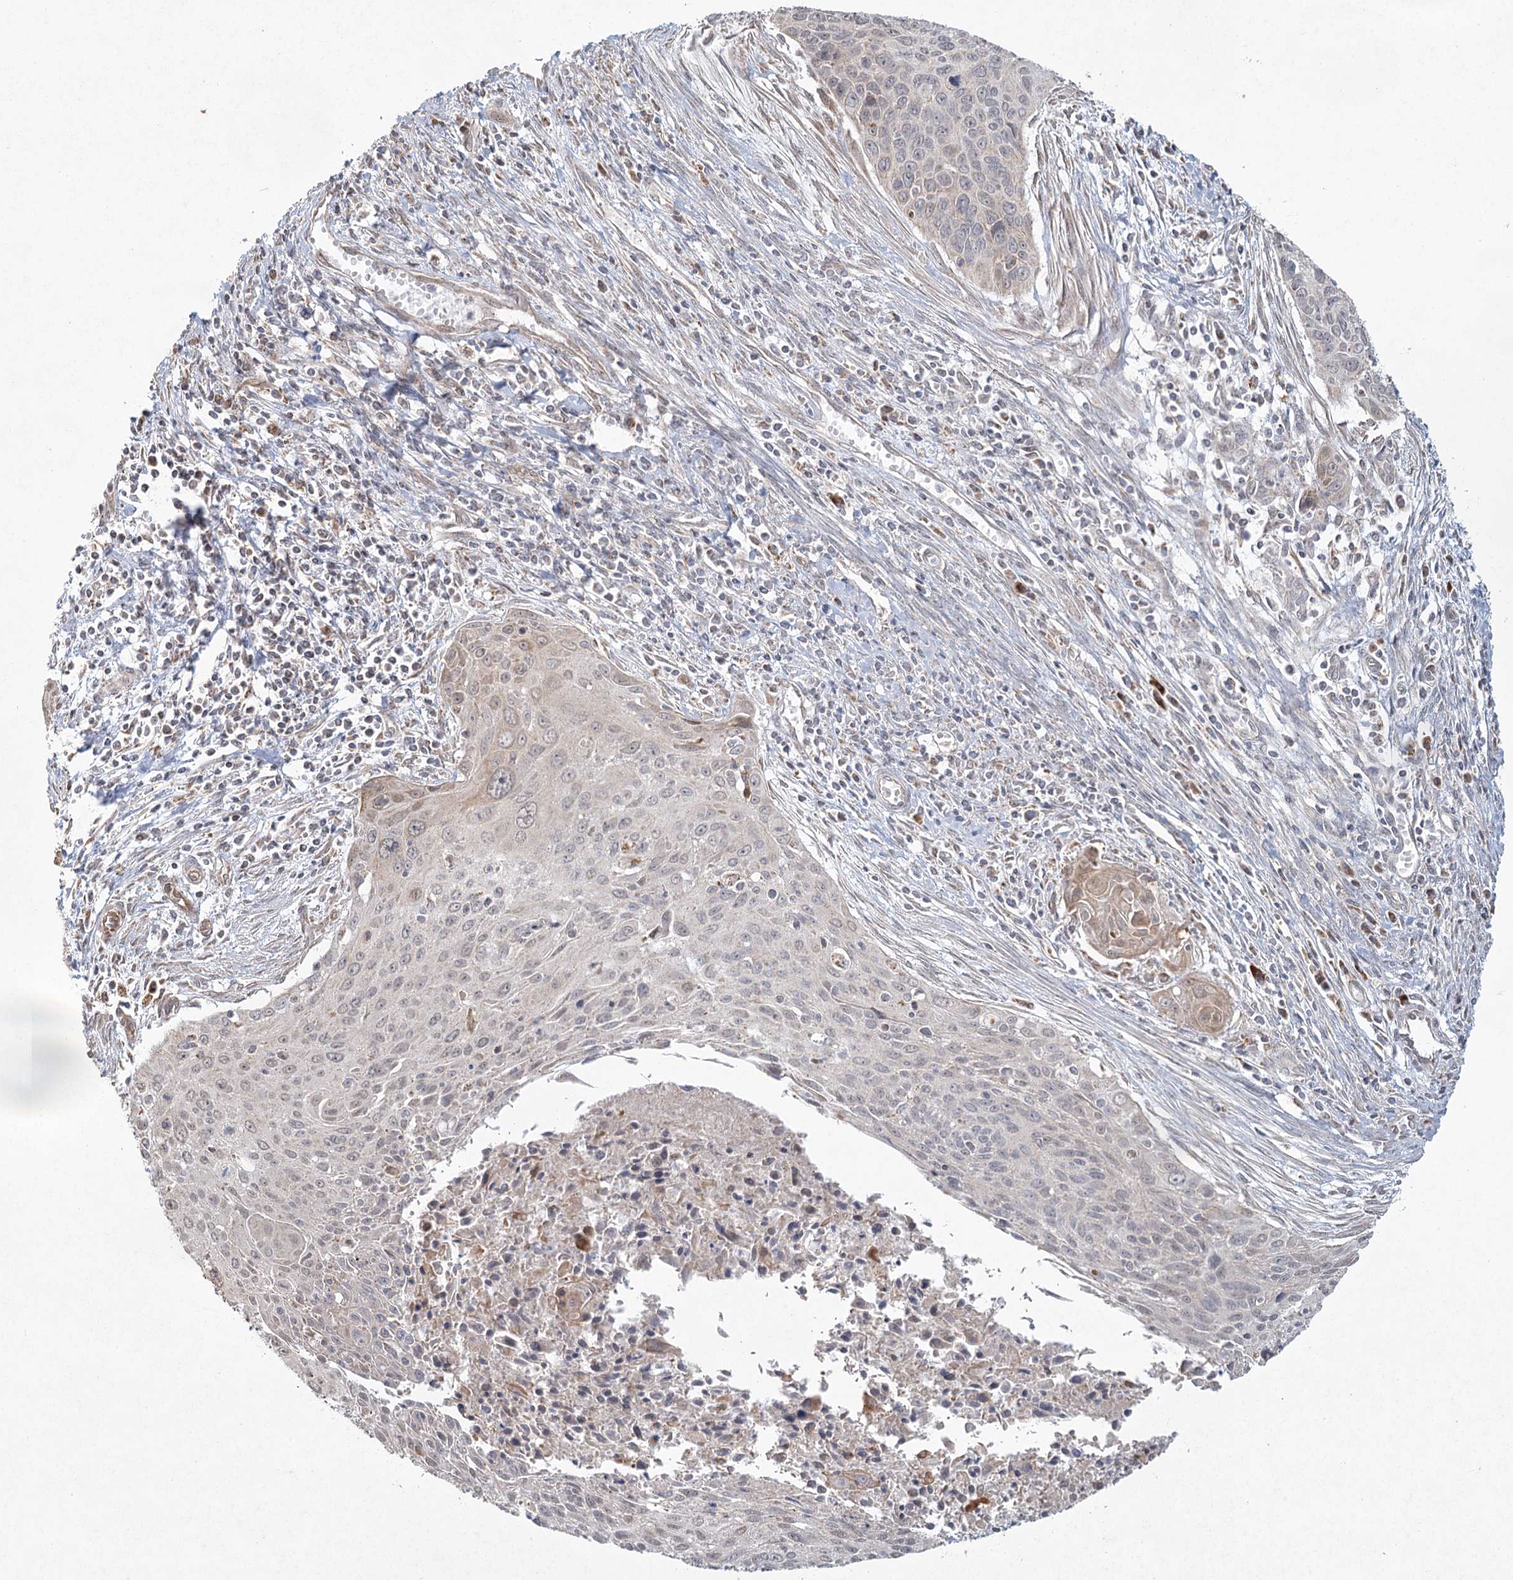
{"staining": {"intensity": "negative", "quantity": "none", "location": "none"}, "tissue": "cervical cancer", "cell_type": "Tumor cells", "image_type": "cancer", "snomed": [{"axis": "morphology", "description": "Squamous cell carcinoma, NOS"}, {"axis": "topography", "description": "Cervix"}], "caption": "Immunohistochemistry (IHC) of cervical cancer (squamous cell carcinoma) exhibits no staining in tumor cells.", "gene": "LACTB", "patient": {"sex": "female", "age": 55}}